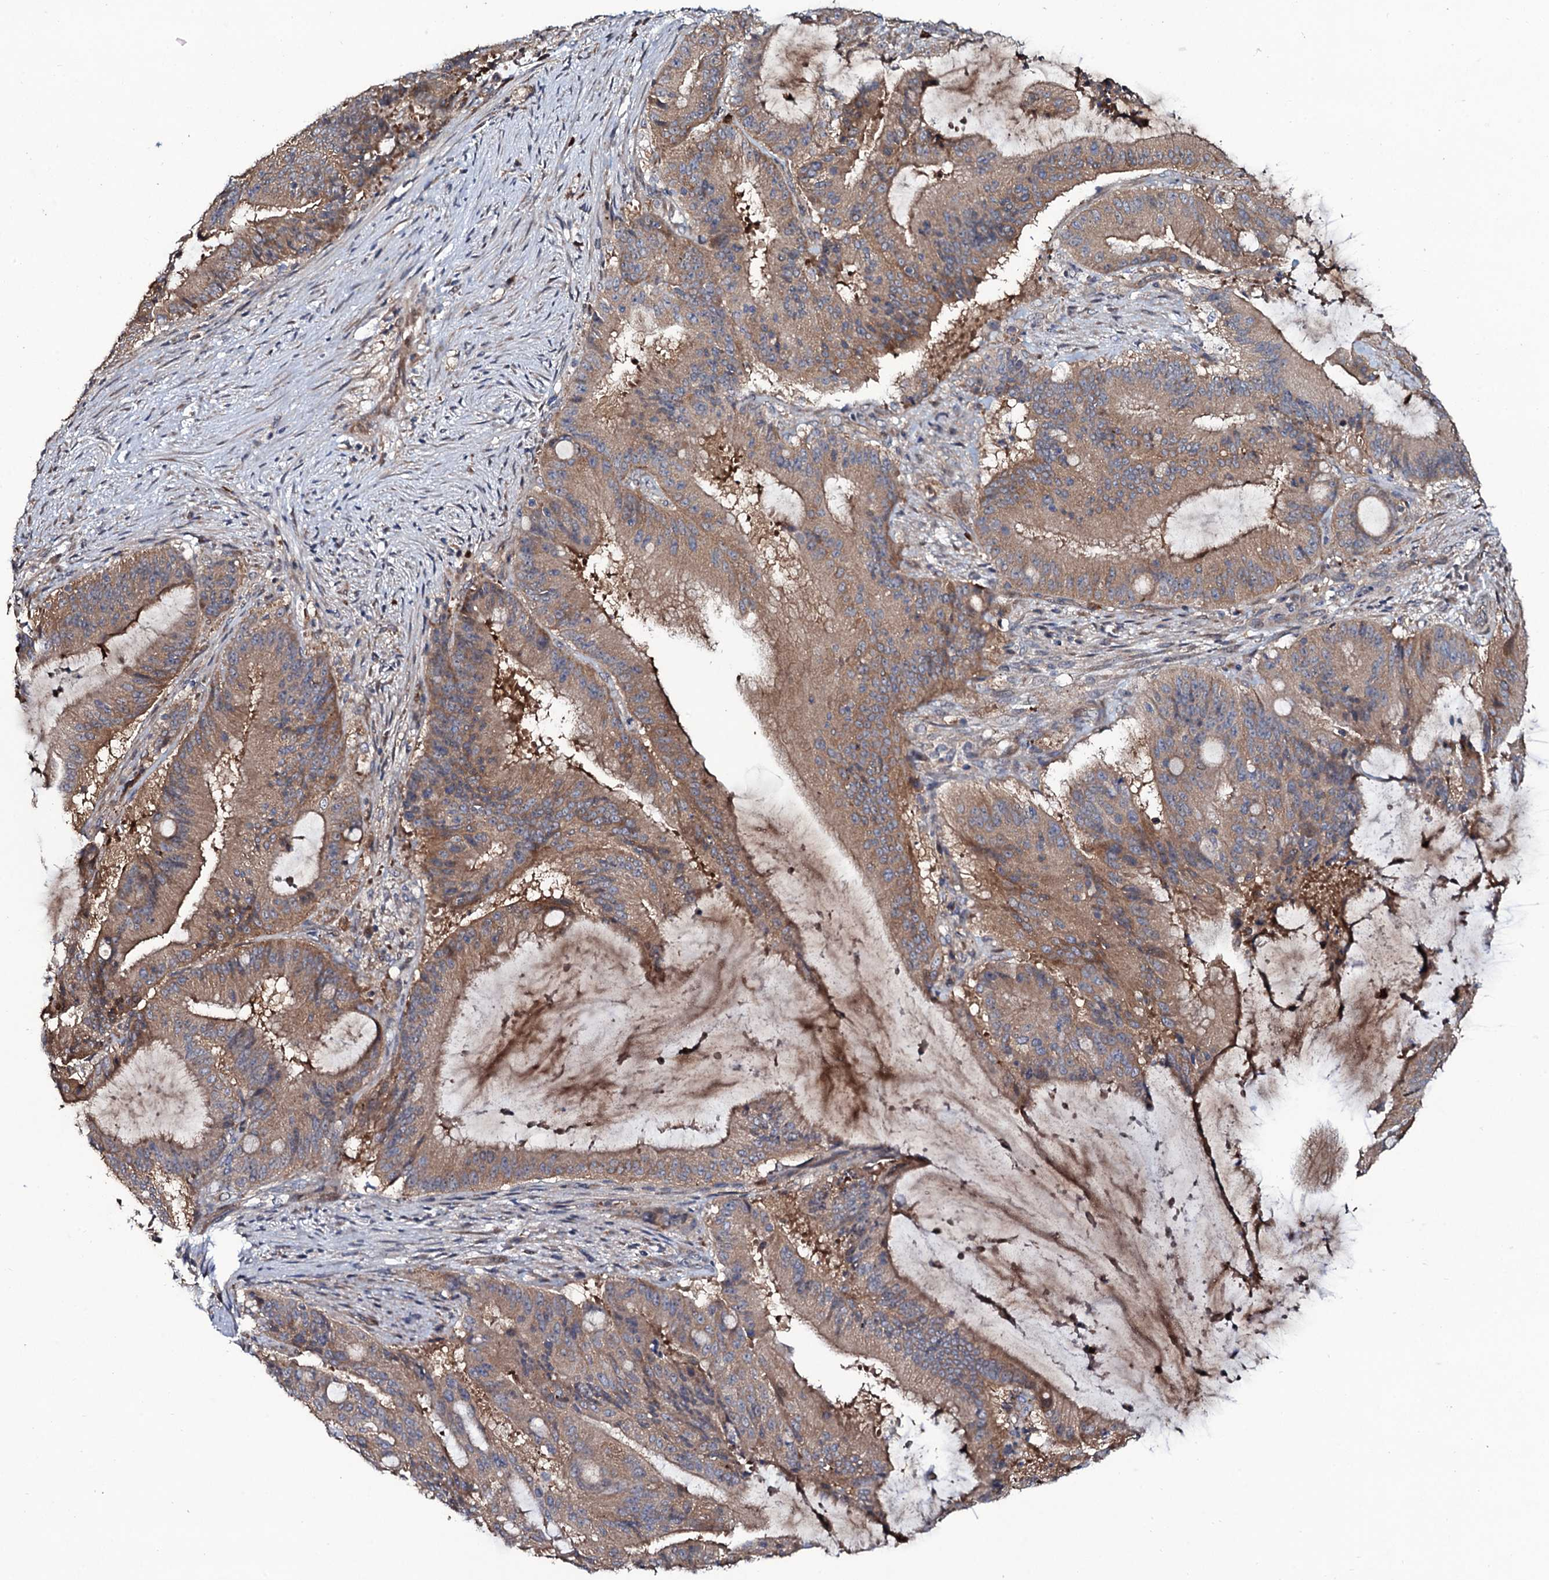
{"staining": {"intensity": "moderate", "quantity": ">75%", "location": "cytoplasmic/membranous"}, "tissue": "liver cancer", "cell_type": "Tumor cells", "image_type": "cancer", "snomed": [{"axis": "morphology", "description": "Normal tissue, NOS"}, {"axis": "morphology", "description": "Cholangiocarcinoma"}, {"axis": "topography", "description": "Liver"}, {"axis": "topography", "description": "Peripheral nerve tissue"}], "caption": "Immunohistochemistry (IHC) micrograph of neoplastic tissue: human liver cancer (cholangiocarcinoma) stained using IHC demonstrates medium levels of moderate protein expression localized specifically in the cytoplasmic/membranous of tumor cells, appearing as a cytoplasmic/membranous brown color.", "gene": "COG6", "patient": {"sex": "female", "age": 73}}